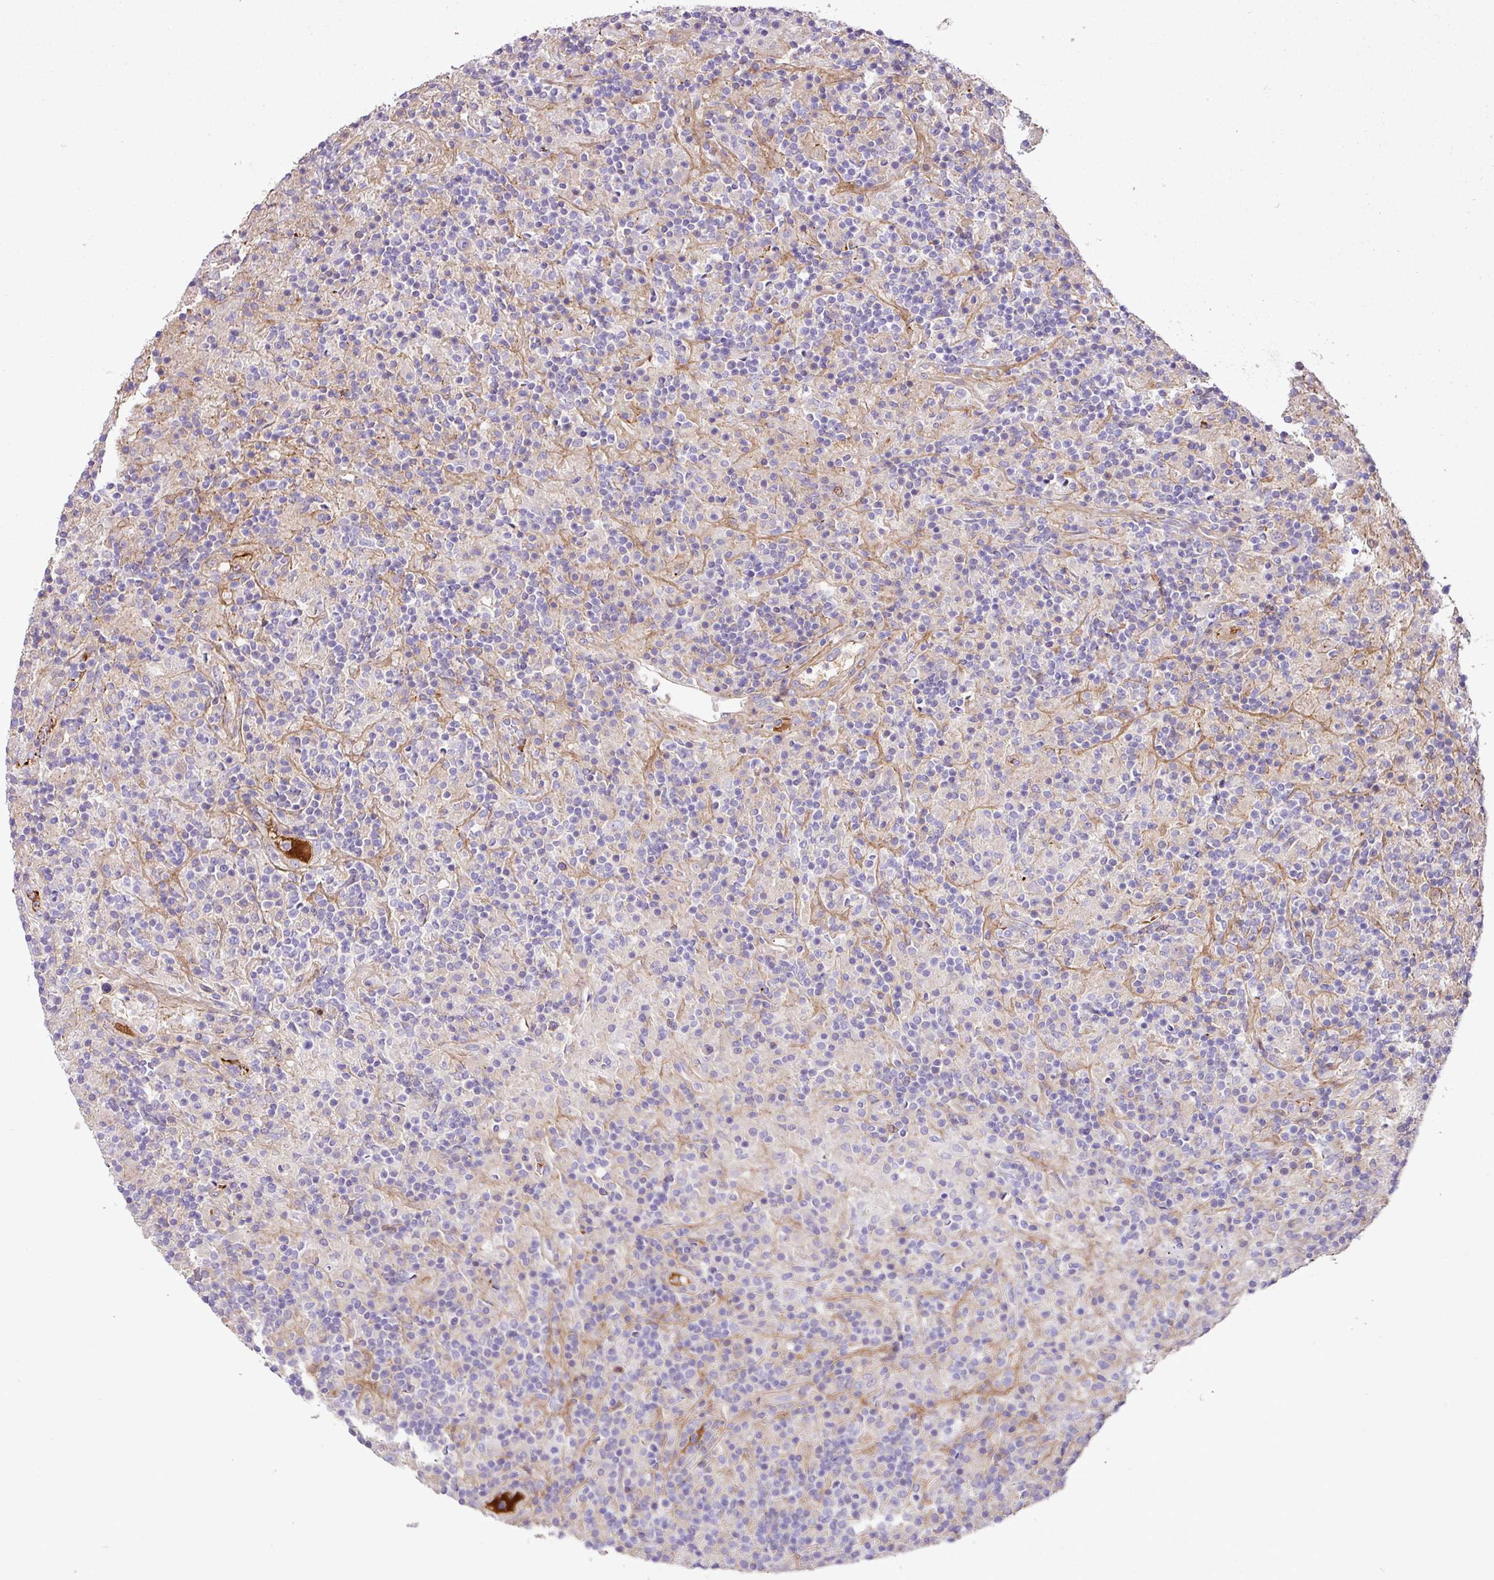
{"staining": {"intensity": "negative", "quantity": "none", "location": "none"}, "tissue": "lymphoma", "cell_type": "Tumor cells", "image_type": "cancer", "snomed": [{"axis": "morphology", "description": "Hodgkin's disease, NOS"}, {"axis": "topography", "description": "Lymph node"}], "caption": "Immunohistochemistry image of neoplastic tissue: Hodgkin's disease stained with DAB reveals no significant protein positivity in tumor cells. (Brightfield microscopy of DAB (3,3'-diaminobenzidine) immunohistochemistry at high magnification).", "gene": "CTXN2", "patient": {"sex": "male", "age": 70}}